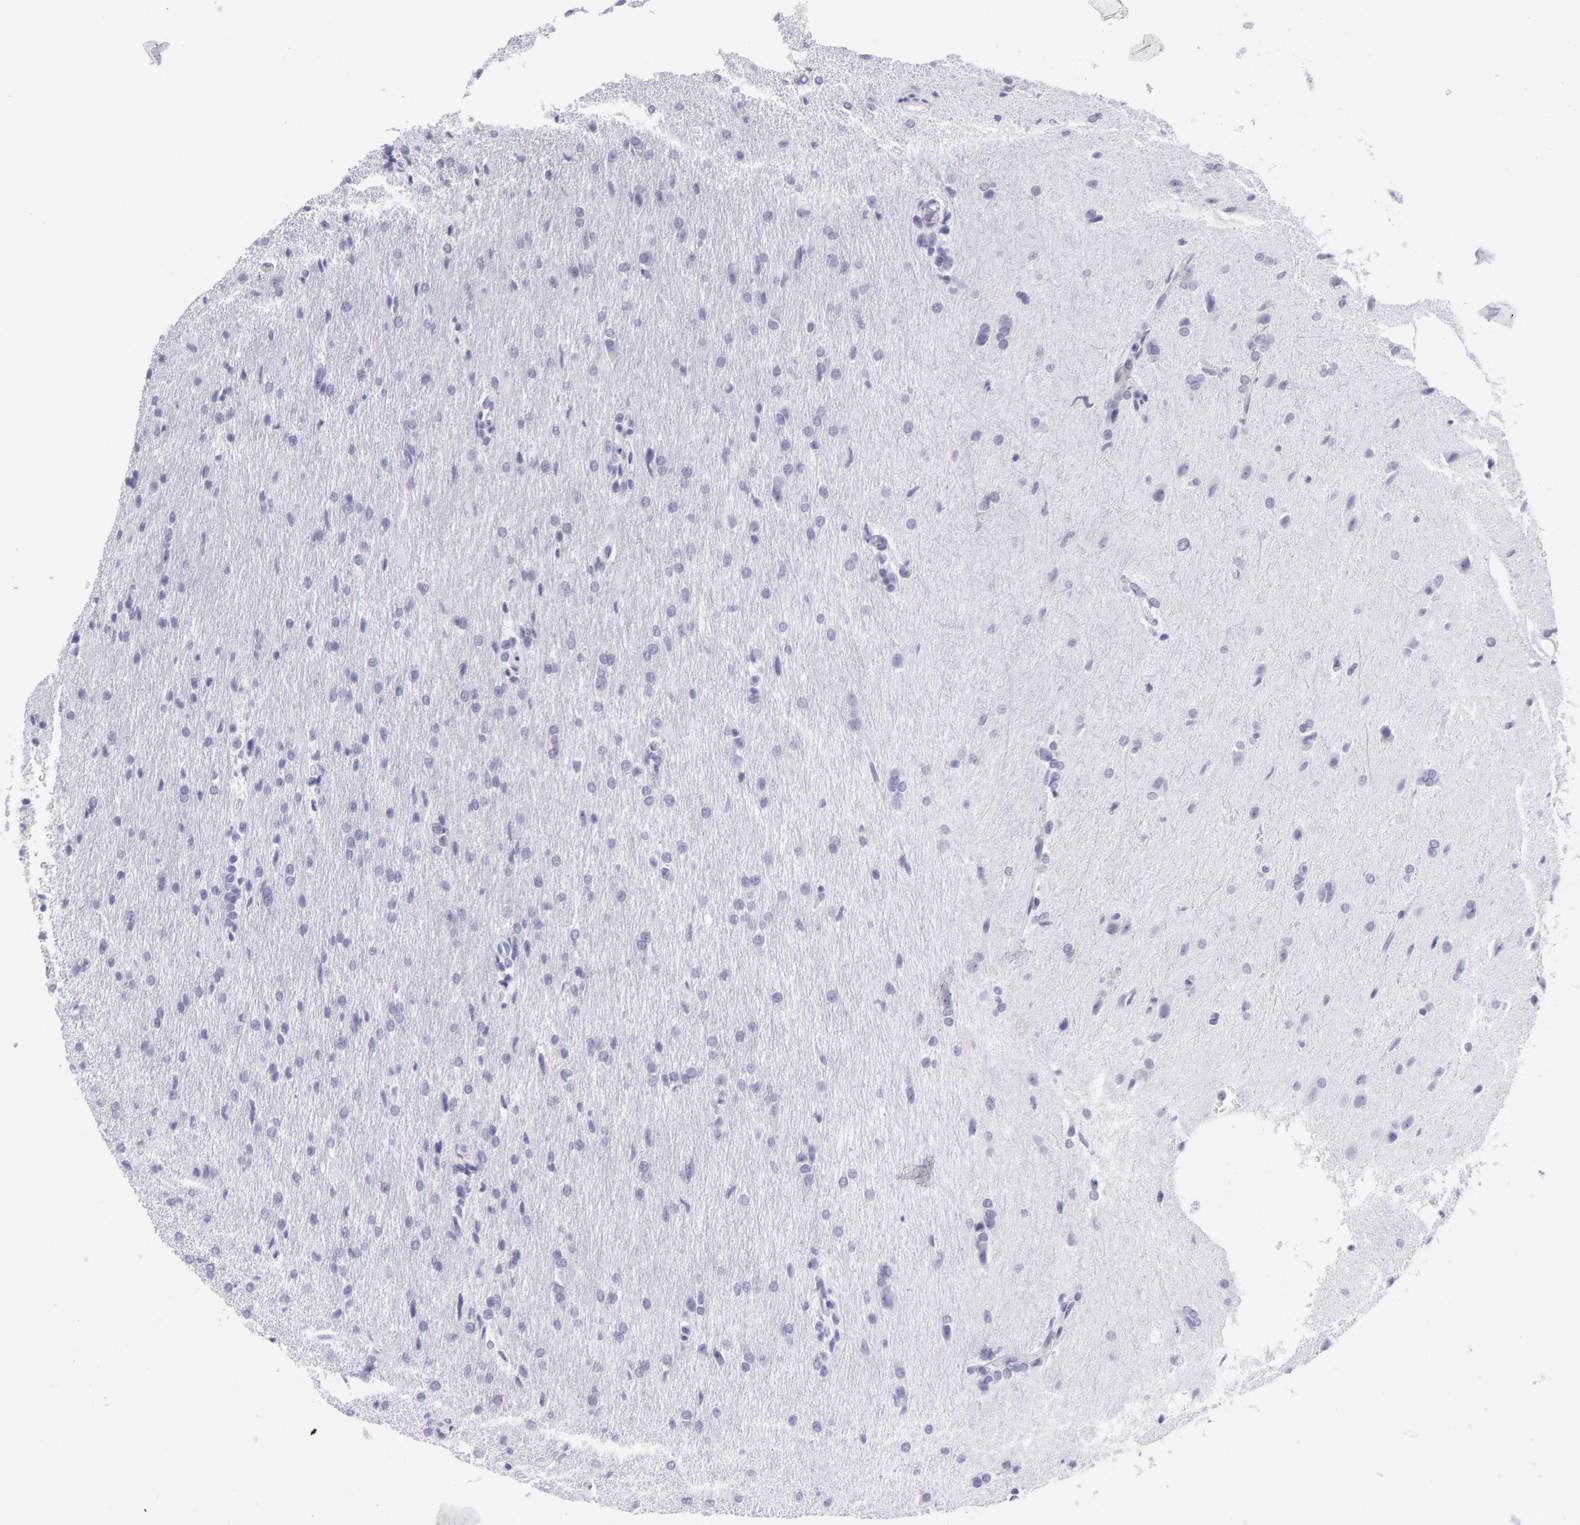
{"staining": {"intensity": "negative", "quantity": "none", "location": "none"}, "tissue": "glioma", "cell_type": "Tumor cells", "image_type": "cancer", "snomed": [{"axis": "morphology", "description": "Glioma, malignant, High grade"}, {"axis": "topography", "description": "Brain"}], "caption": "Tumor cells show no significant expression in glioma.", "gene": "PVALB", "patient": {"sex": "male", "age": 68}}